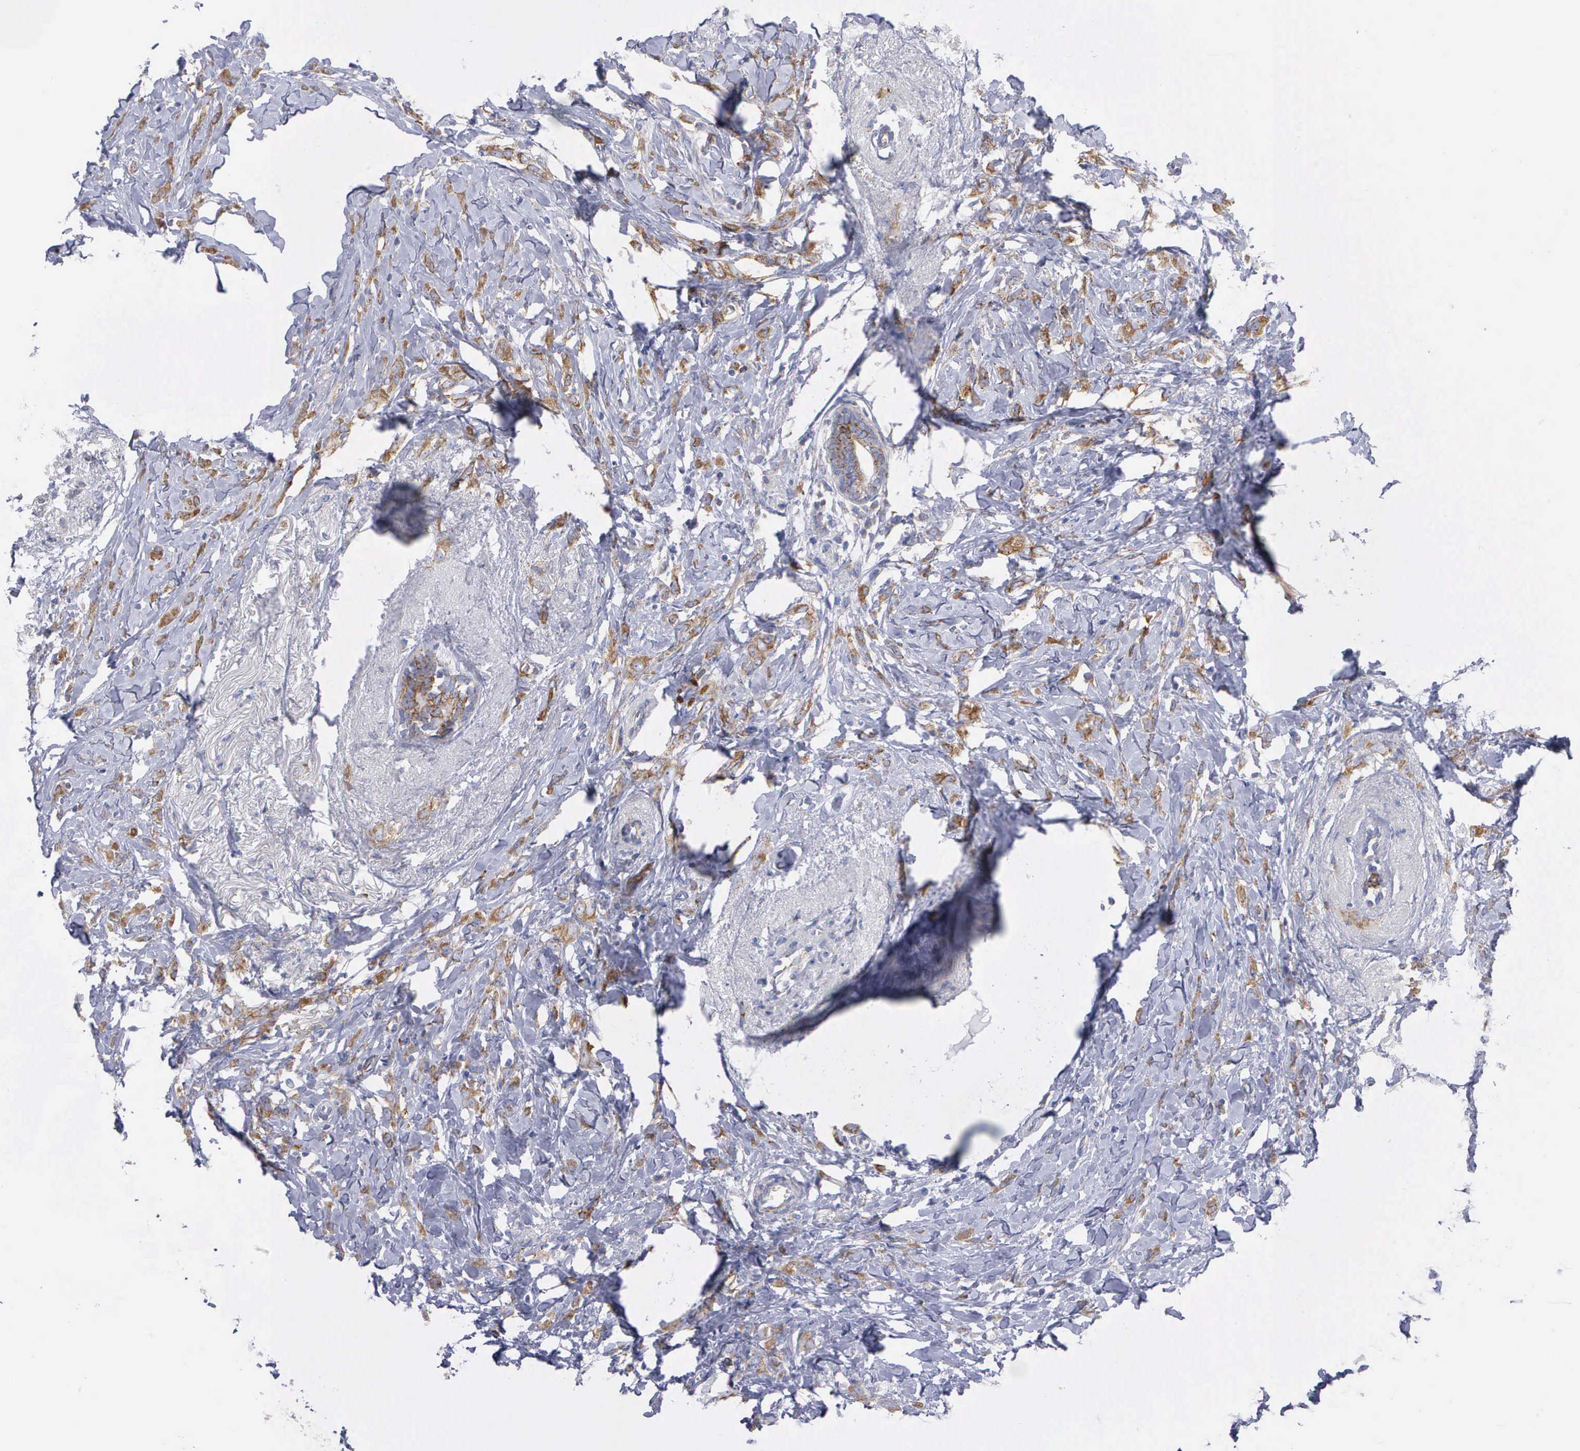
{"staining": {"intensity": "moderate", "quantity": "25%-75%", "location": "cytoplasmic/membranous"}, "tissue": "breast cancer", "cell_type": "Tumor cells", "image_type": "cancer", "snomed": [{"axis": "morphology", "description": "Lobular carcinoma"}, {"axis": "topography", "description": "Breast"}], "caption": "Protein staining by immunohistochemistry displays moderate cytoplasmic/membranous staining in approximately 25%-75% of tumor cells in breast cancer.", "gene": "APOOL", "patient": {"sex": "female", "age": 57}}